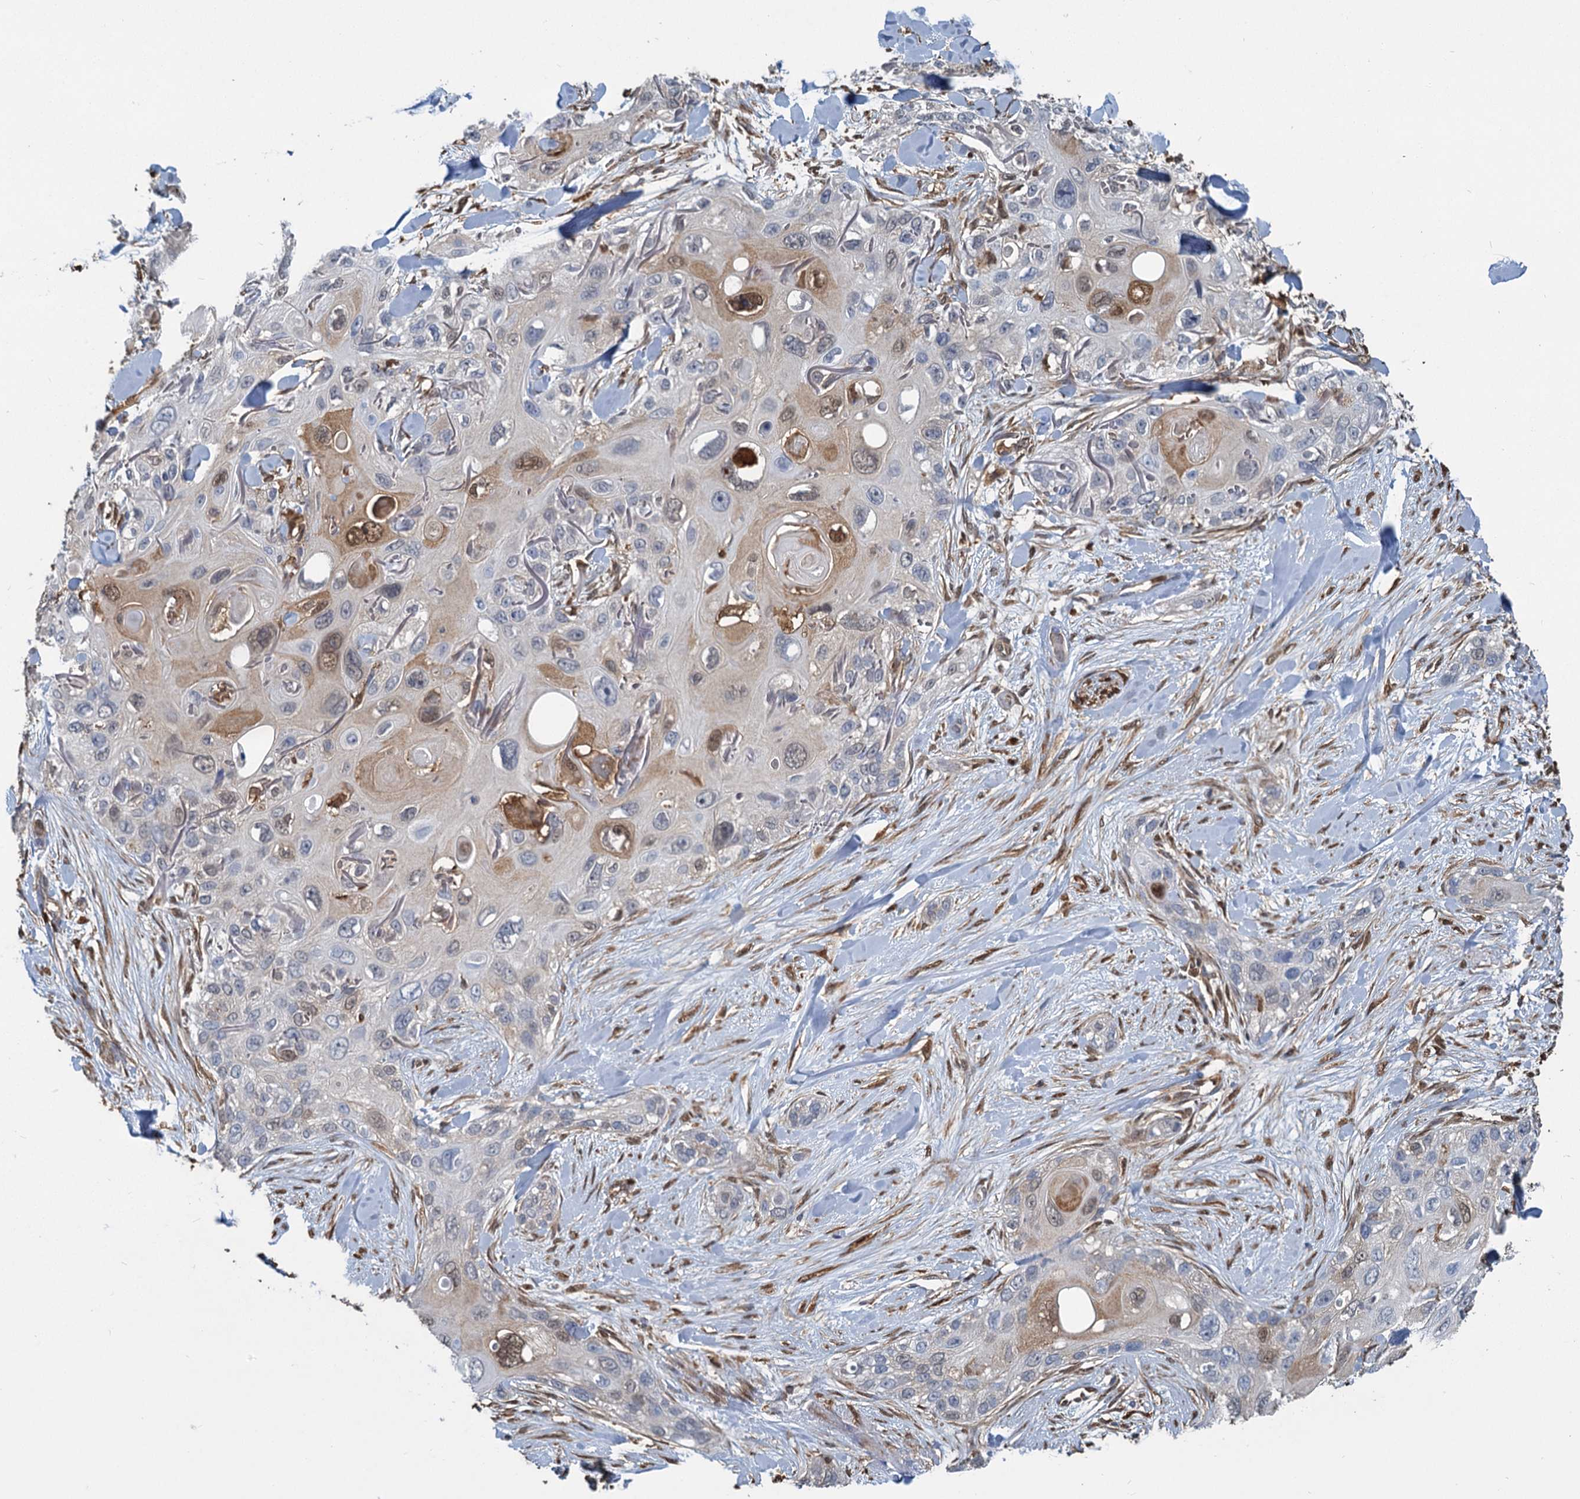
{"staining": {"intensity": "moderate", "quantity": "<25%", "location": "cytoplasmic/membranous,nuclear"}, "tissue": "skin cancer", "cell_type": "Tumor cells", "image_type": "cancer", "snomed": [{"axis": "morphology", "description": "Normal tissue, NOS"}, {"axis": "morphology", "description": "Squamous cell carcinoma, NOS"}, {"axis": "topography", "description": "Skin"}], "caption": "An immunohistochemistry (IHC) image of neoplastic tissue is shown. Protein staining in brown labels moderate cytoplasmic/membranous and nuclear positivity in skin squamous cell carcinoma within tumor cells. Using DAB (3,3'-diaminobenzidine) (brown) and hematoxylin (blue) stains, captured at high magnification using brightfield microscopy.", "gene": "S100A6", "patient": {"sex": "male", "age": 72}}